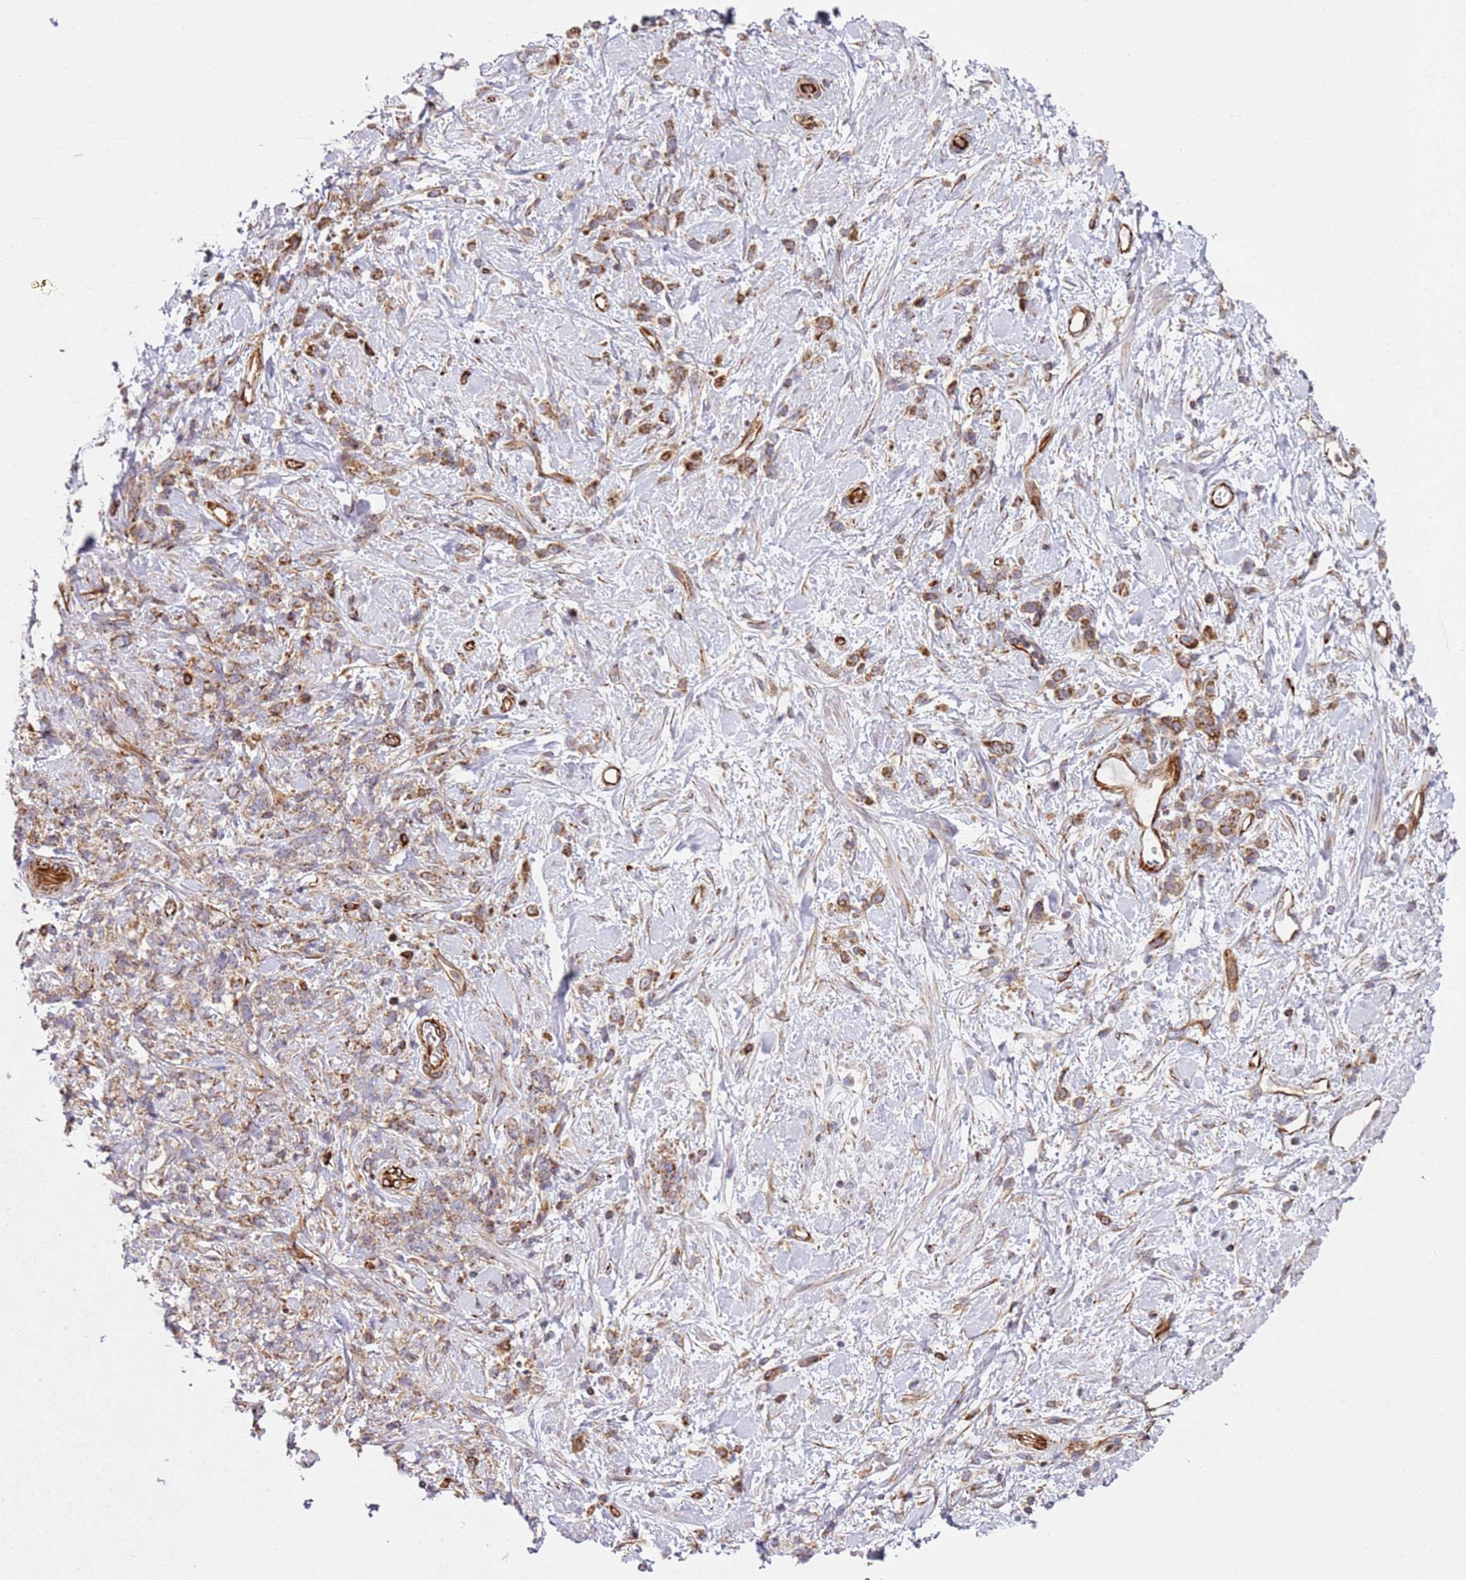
{"staining": {"intensity": "weak", "quantity": ">75%", "location": "cytoplasmic/membranous"}, "tissue": "stomach cancer", "cell_type": "Tumor cells", "image_type": "cancer", "snomed": [{"axis": "morphology", "description": "Adenocarcinoma, NOS"}, {"axis": "topography", "description": "Stomach"}], "caption": "Protein staining demonstrates weak cytoplasmic/membranous expression in about >75% of tumor cells in adenocarcinoma (stomach).", "gene": "SNAPIN", "patient": {"sex": "female", "age": 60}}